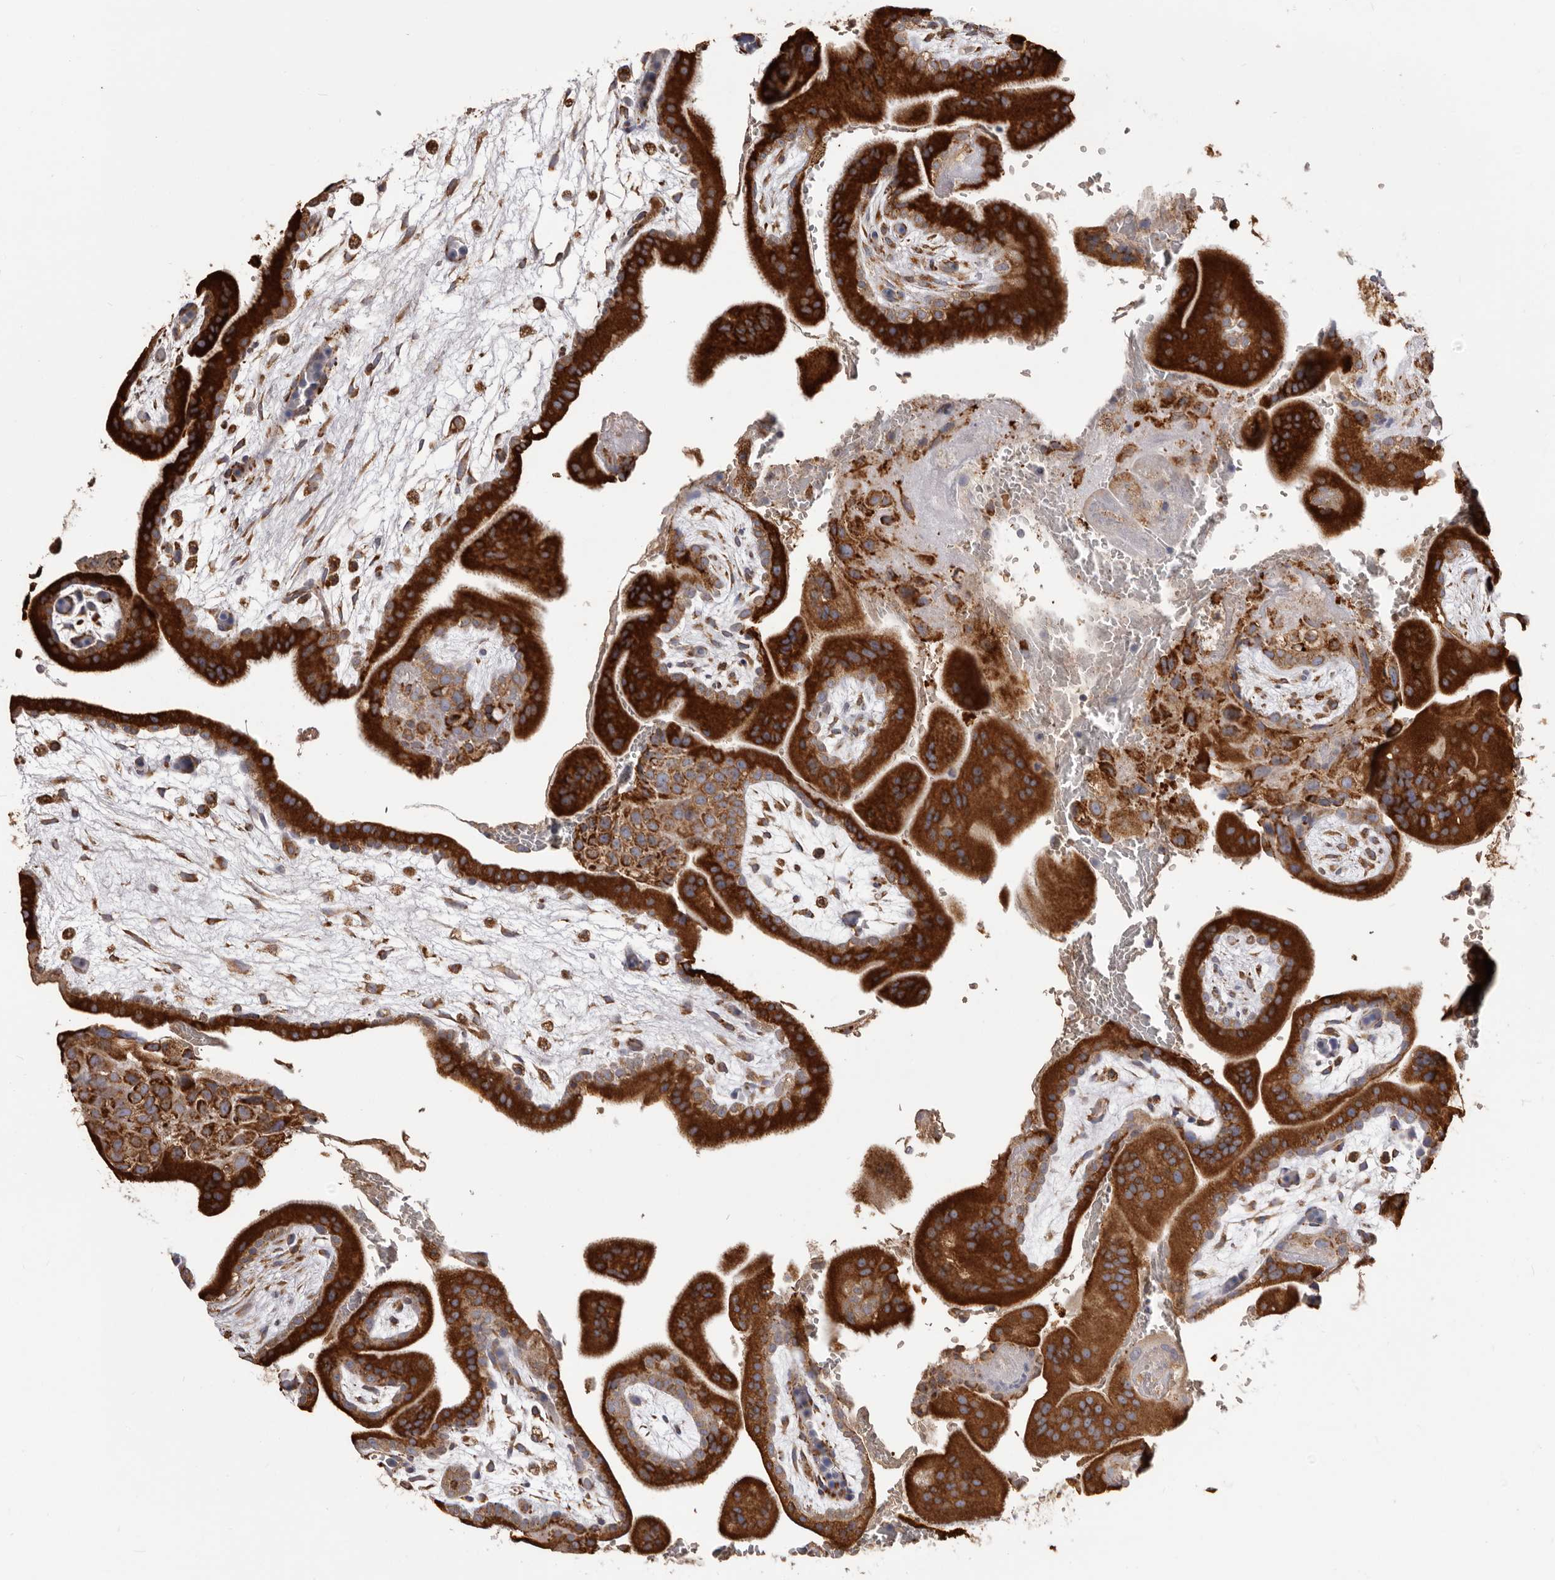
{"staining": {"intensity": "strong", "quantity": ">75%", "location": "cytoplasmic/membranous"}, "tissue": "placenta", "cell_type": "Decidual cells", "image_type": "normal", "snomed": [{"axis": "morphology", "description": "Normal tissue, NOS"}, {"axis": "topography", "description": "Placenta"}], "caption": "High-magnification brightfield microscopy of normal placenta stained with DAB (3,3'-diaminobenzidine) (brown) and counterstained with hematoxylin (blue). decidual cells exhibit strong cytoplasmic/membranous positivity is identified in approximately>75% of cells.", "gene": "QRSL1", "patient": {"sex": "female", "age": 35}}